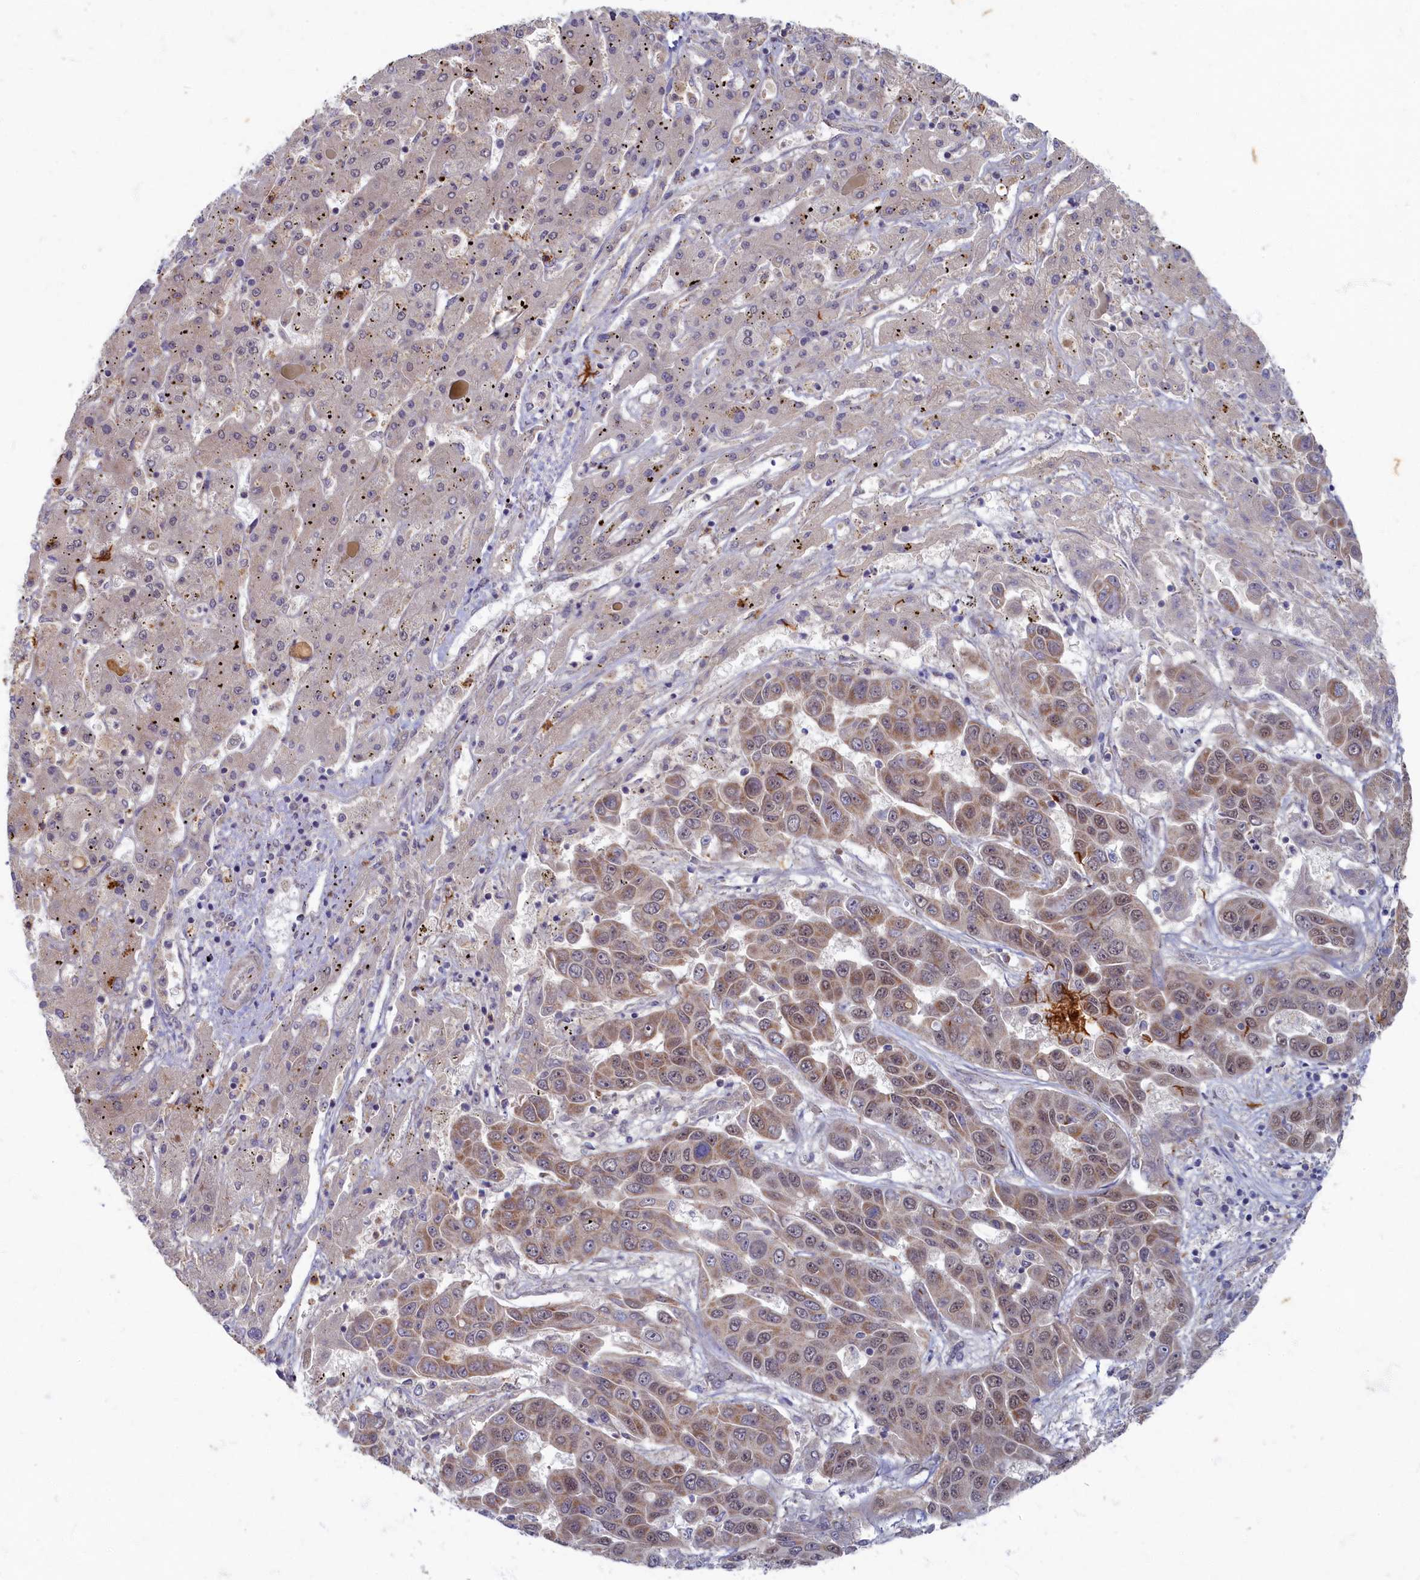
{"staining": {"intensity": "moderate", "quantity": ">75%", "location": "cytoplasmic/membranous,nuclear"}, "tissue": "liver cancer", "cell_type": "Tumor cells", "image_type": "cancer", "snomed": [{"axis": "morphology", "description": "Cholangiocarcinoma"}, {"axis": "topography", "description": "Liver"}], "caption": "Immunohistochemical staining of liver cancer (cholangiocarcinoma) exhibits medium levels of moderate cytoplasmic/membranous and nuclear protein expression in approximately >75% of tumor cells. (brown staining indicates protein expression, while blue staining denotes nuclei).", "gene": "WDR59", "patient": {"sex": "female", "age": 52}}